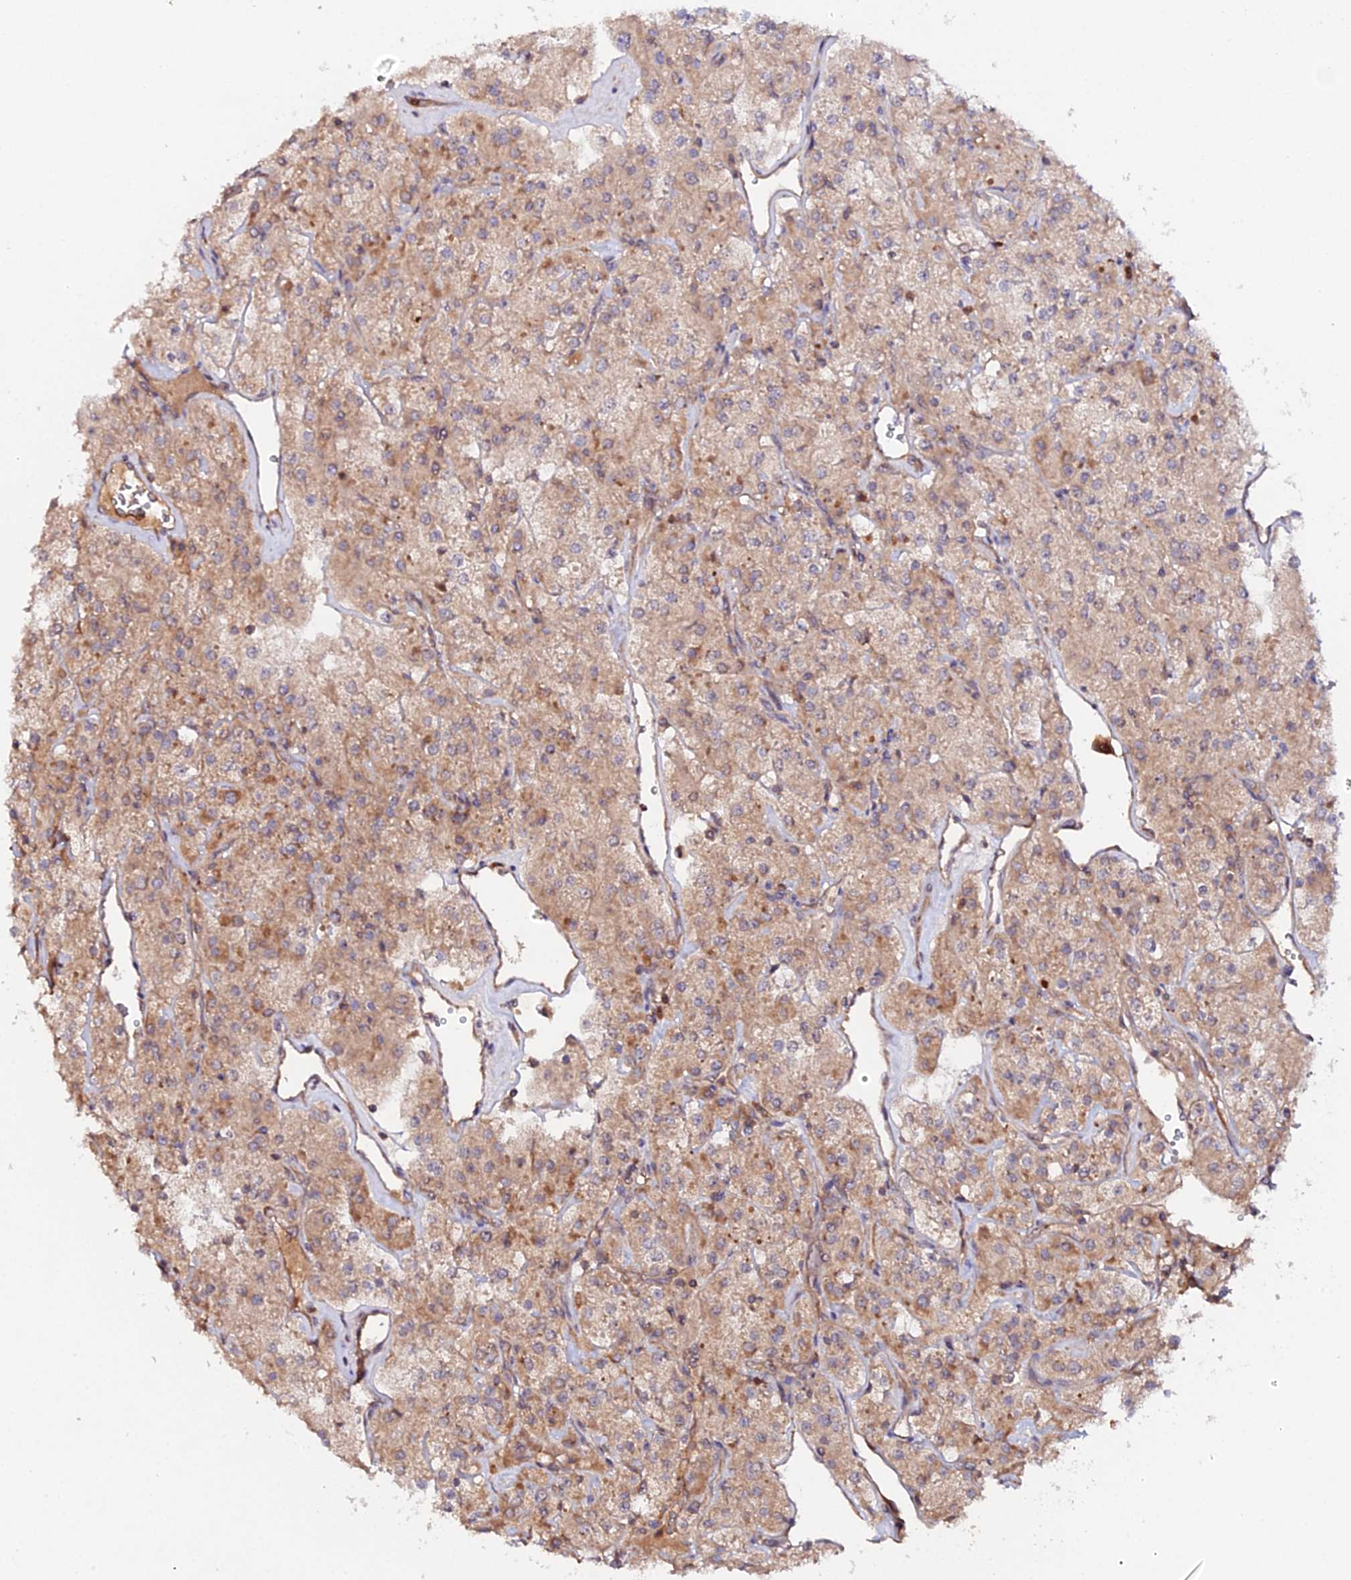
{"staining": {"intensity": "moderate", "quantity": ">75%", "location": "cytoplasmic/membranous"}, "tissue": "renal cancer", "cell_type": "Tumor cells", "image_type": "cancer", "snomed": [{"axis": "morphology", "description": "Adenocarcinoma, NOS"}, {"axis": "topography", "description": "Kidney"}], "caption": "This photomicrograph displays IHC staining of adenocarcinoma (renal), with medium moderate cytoplasmic/membranous staining in approximately >75% of tumor cells.", "gene": "TRIM26", "patient": {"sex": "male", "age": 77}}